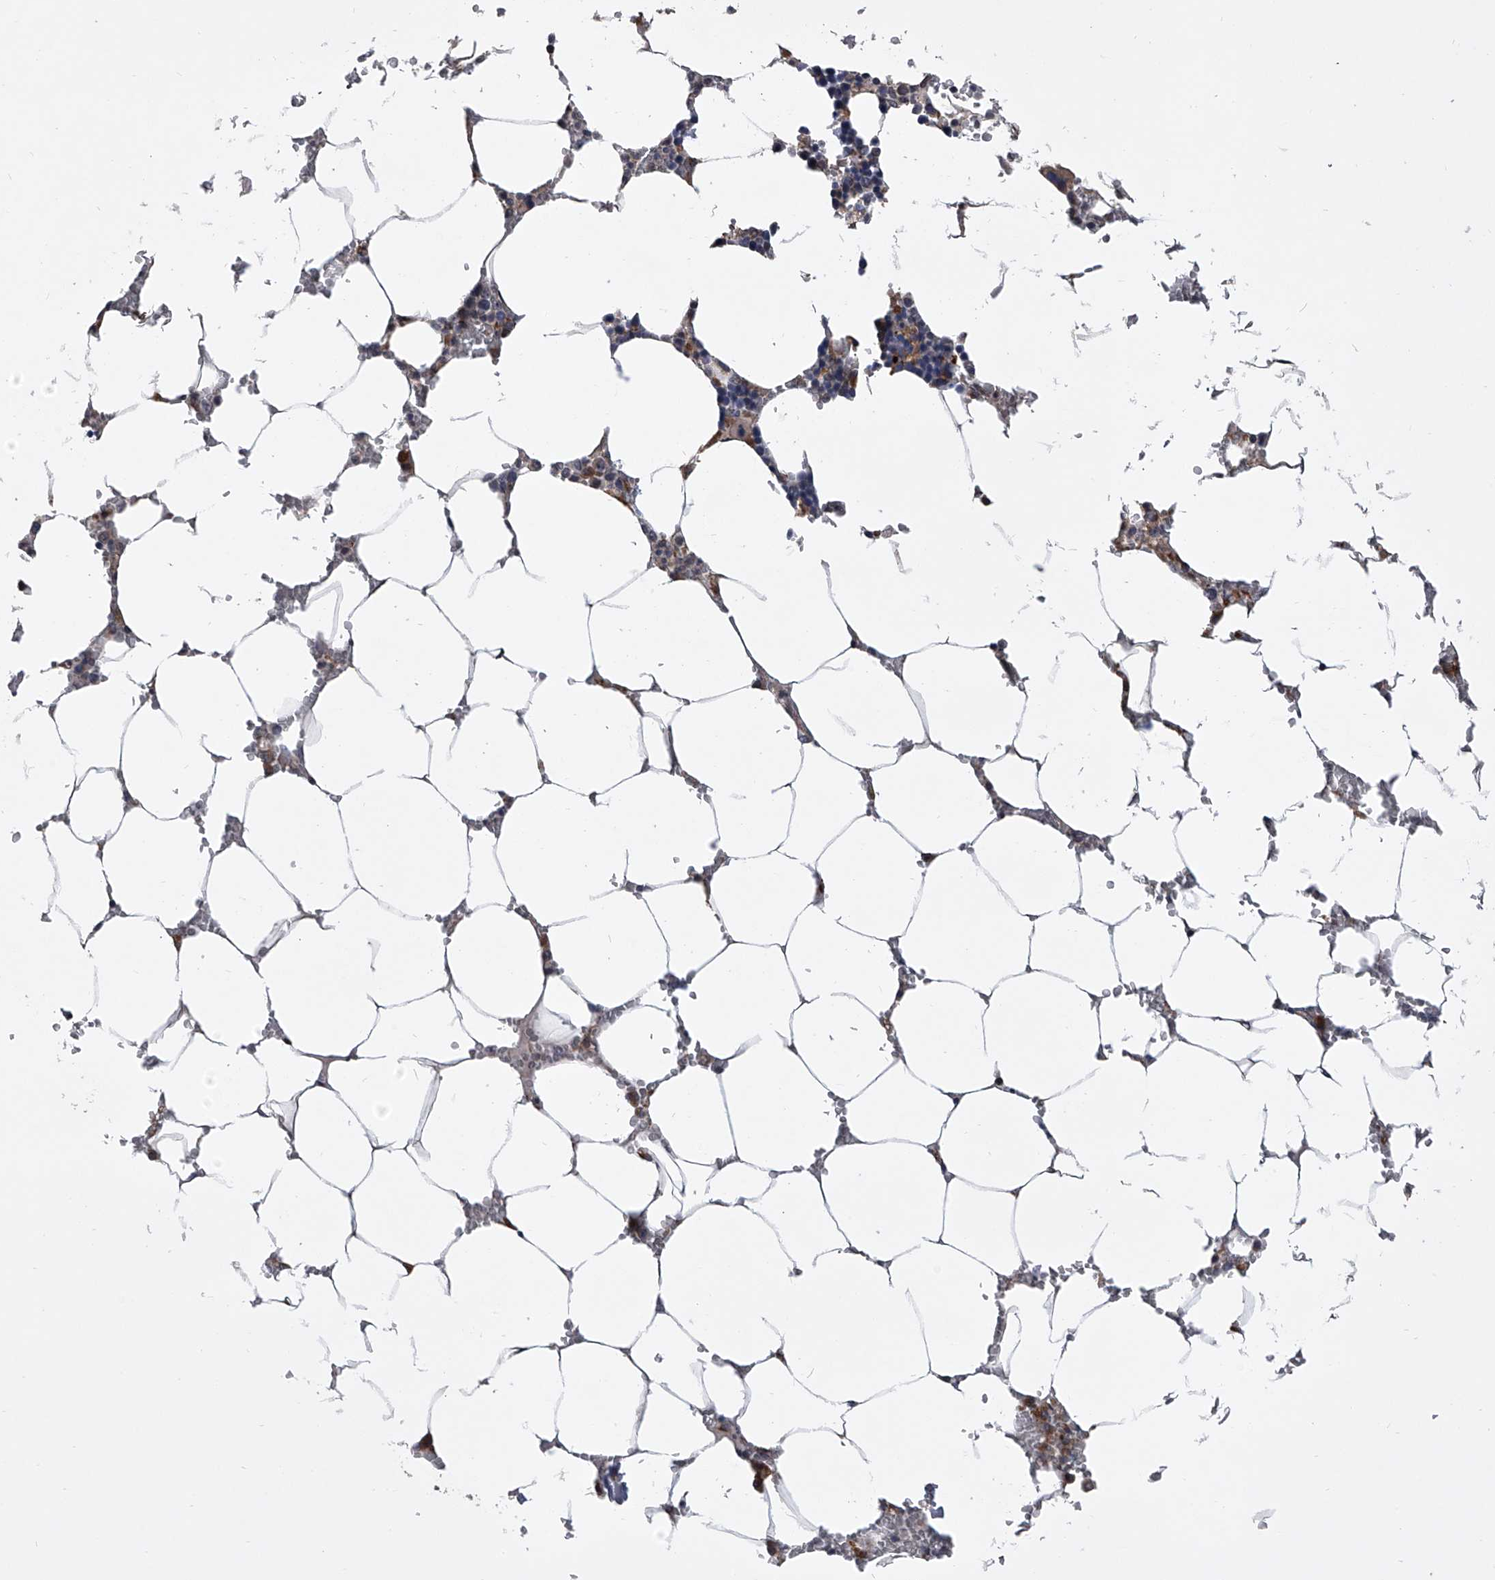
{"staining": {"intensity": "strong", "quantity": "<25%", "location": "cytoplasmic/membranous"}, "tissue": "bone marrow", "cell_type": "Hematopoietic cells", "image_type": "normal", "snomed": [{"axis": "morphology", "description": "Normal tissue, NOS"}, {"axis": "topography", "description": "Bone marrow"}], "caption": "Immunohistochemistry staining of unremarkable bone marrow, which displays medium levels of strong cytoplasmic/membranous staining in approximately <25% of hematopoietic cells indicating strong cytoplasmic/membranous protein positivity. The staining was performed using DAB (3,3'-diaminobenzidine) (brown) for protein detection and nuclei were counterstained in hematoxylin (blue).", "gene": "TRIM8", "patient": {"sex": "male", "age": 70}}